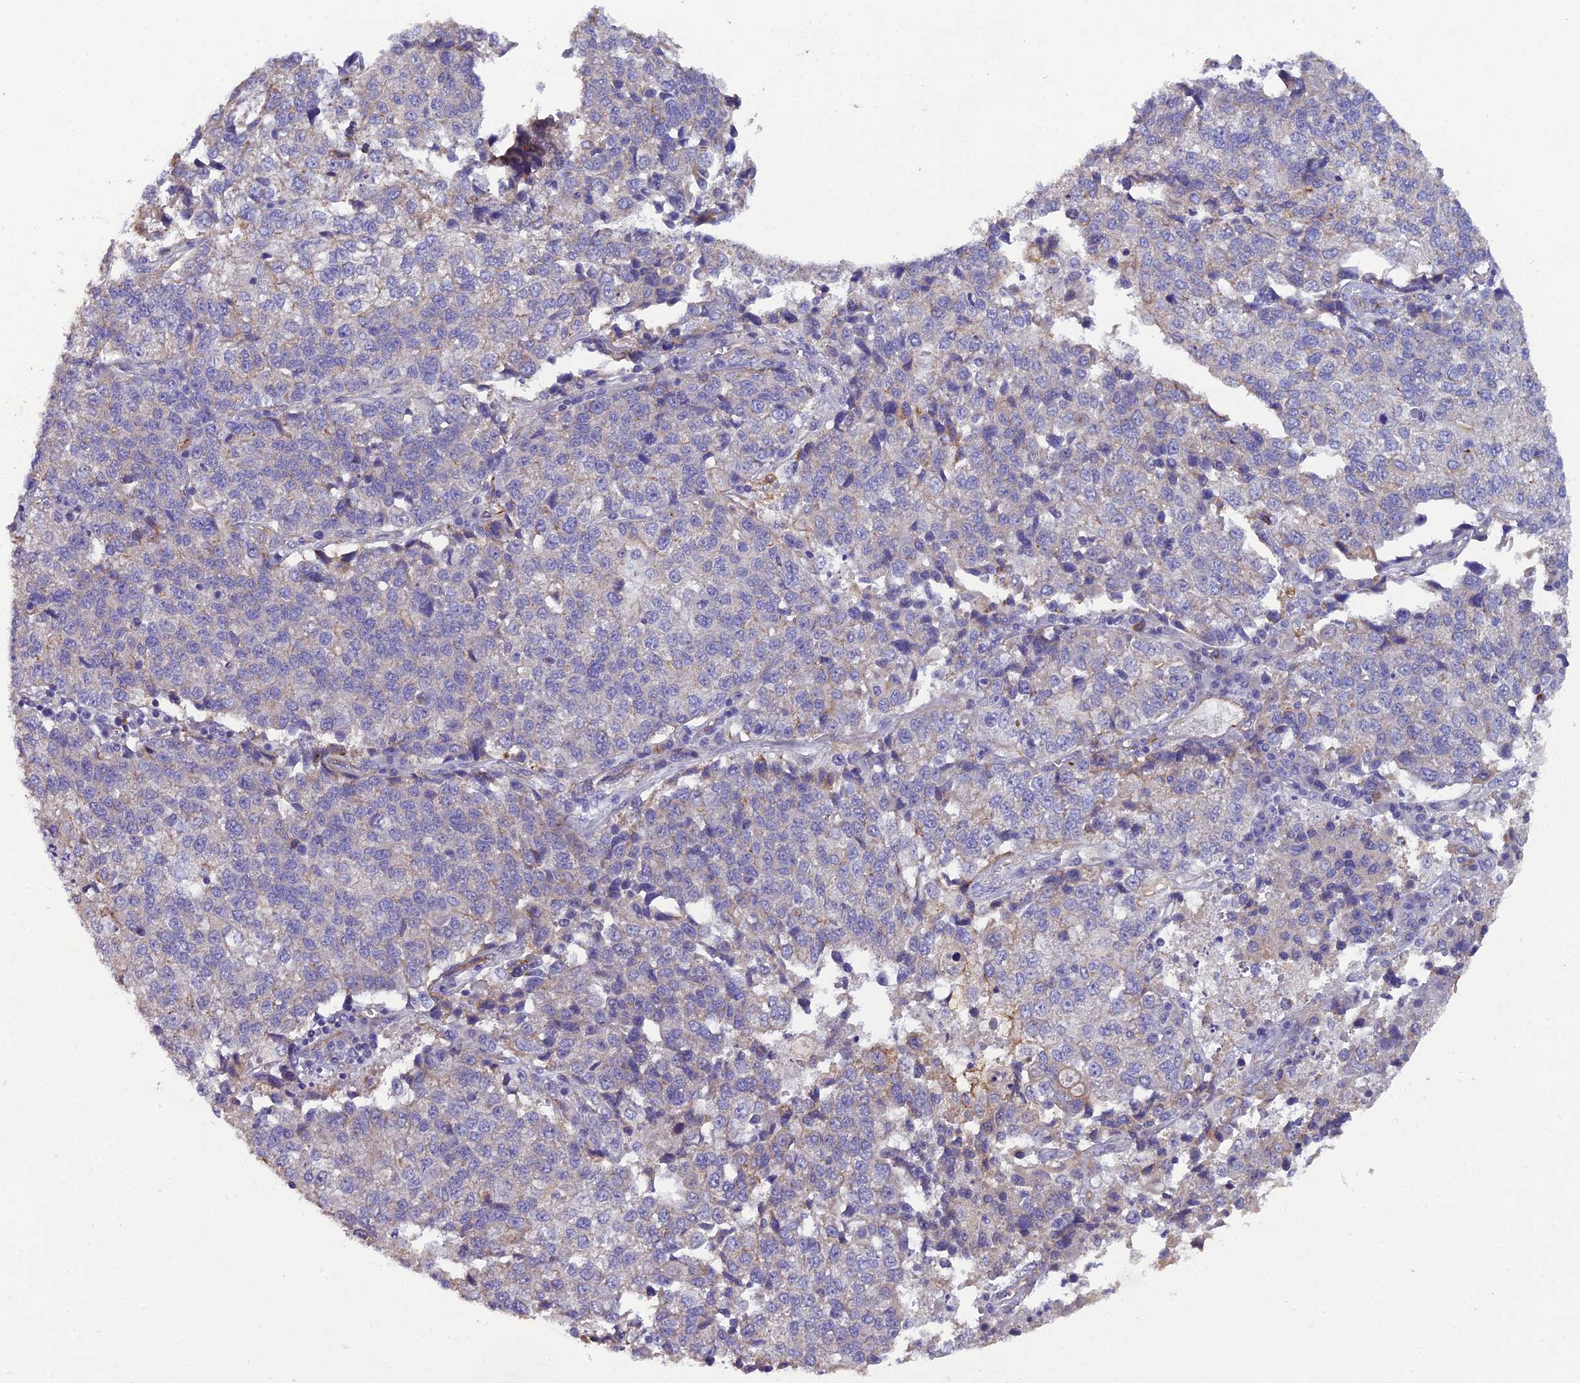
{"staining": {"intensity": "negative", "quantity": "none", "location": "none"}, "tissue": "lung cancer", "cell_type": "Tumor cells", "image_type": "cancer", "snomed": [{"axis": "morphology", "description": "Adenocarcinoma, NOS"}, {"axis": "topography", "description": "Lung"}], "caption": "The photomicrograph reveals no significant staining in tumor cells of lung cancer (adenocarcinoma).", "gene": "CFAP47", "patient": {"sex": "male", "age": 49}}